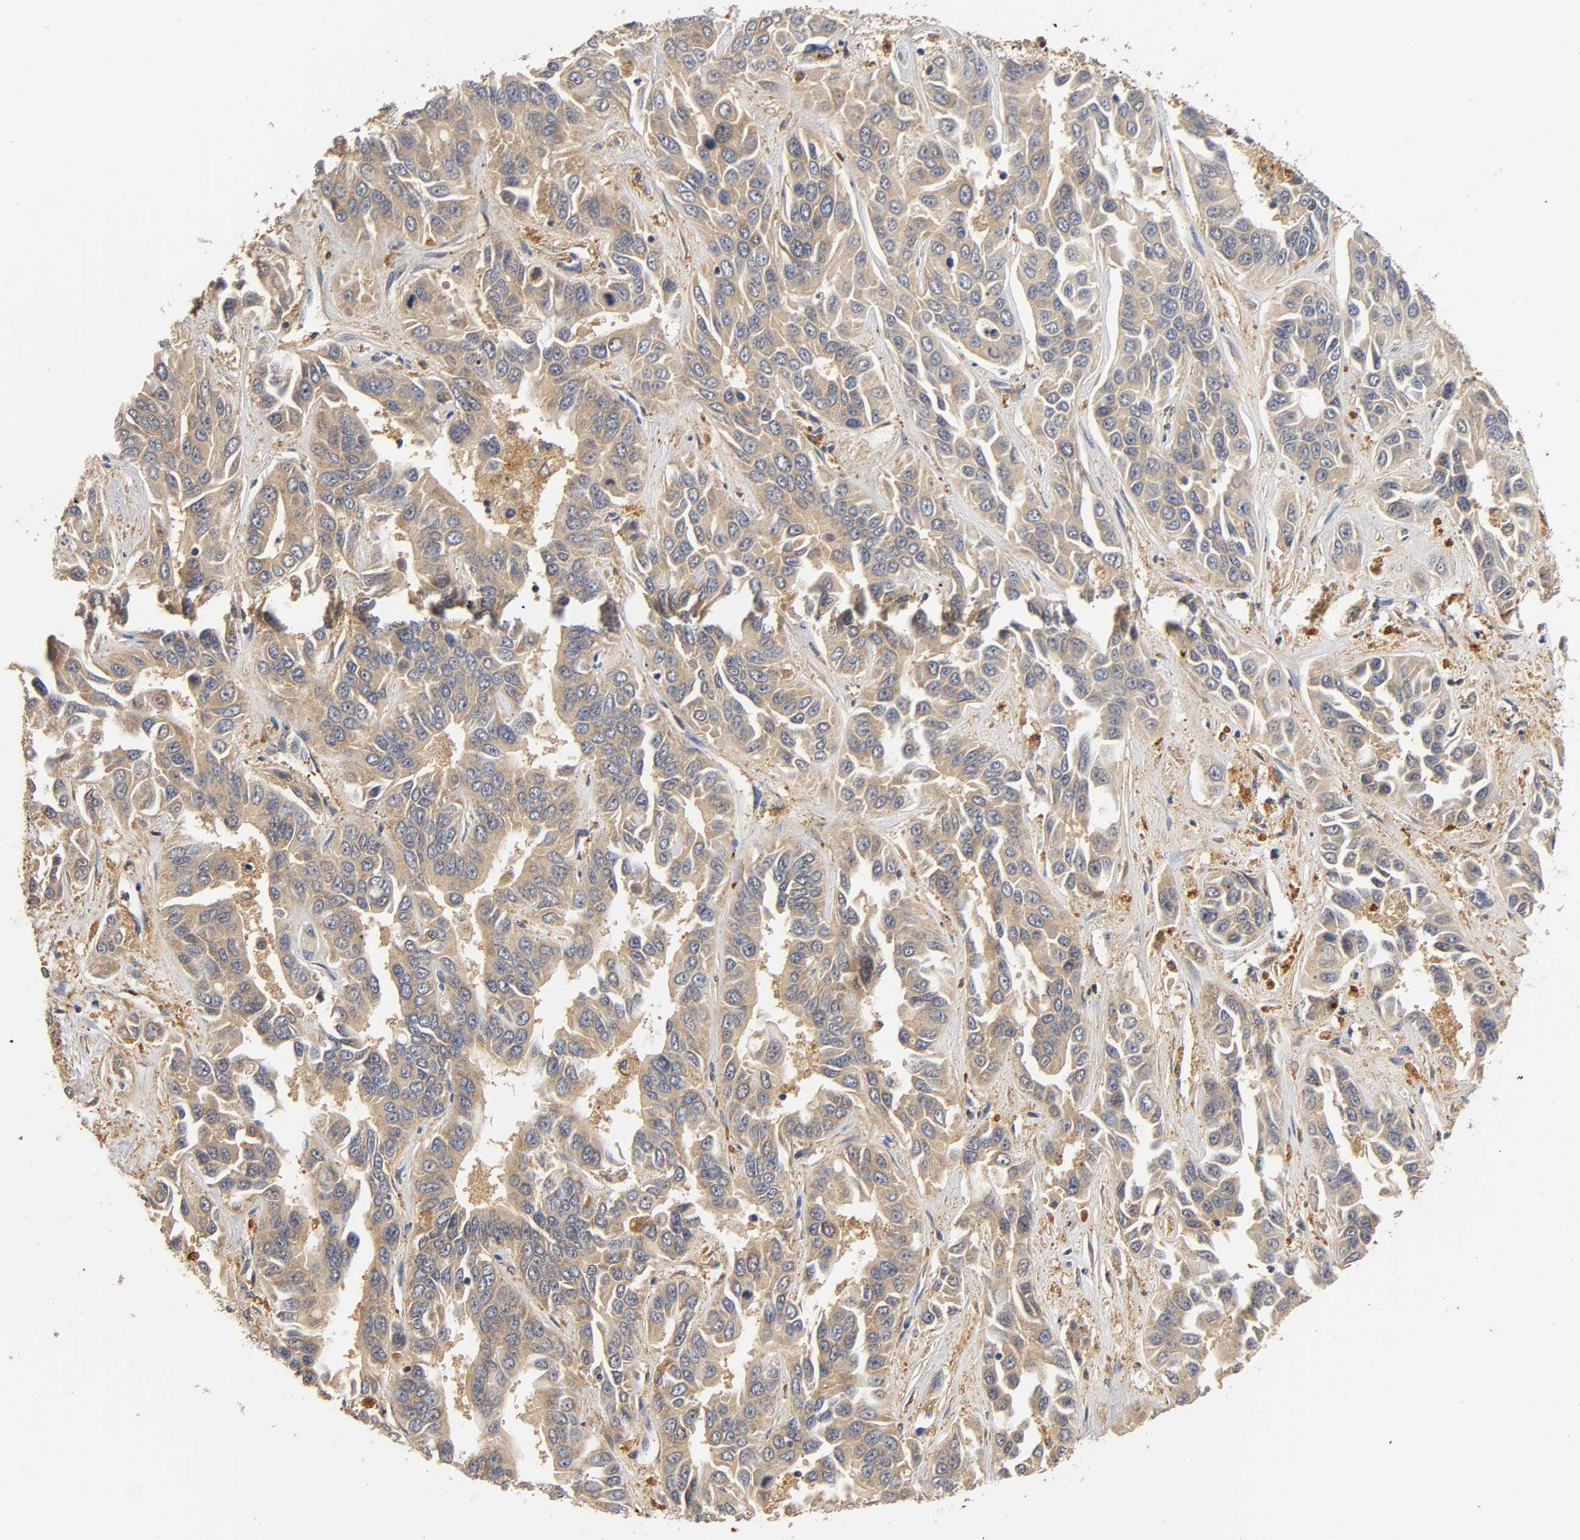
{"staining": {"intensity": "moderate", "quantity": ">75%", "location": "cytoplasmic/membranous"}, "tissue": "liver cancer", "cell_type": "Tumor cells", "image_type": "cancer", "snomed": [{"axis": "morphology", "description": "Cholangiocarcinoma"}, {"axis": "topography", "description": "Liver"}], "caption": "Human liver cholangiocarcinoma stained with a brown dye exhibits moderate cytoplasmic/membranous positive positivity in approximately >75% of tumor cells.", "gene": "SCAP", "patient": {"sex": "female", "age": 52}}